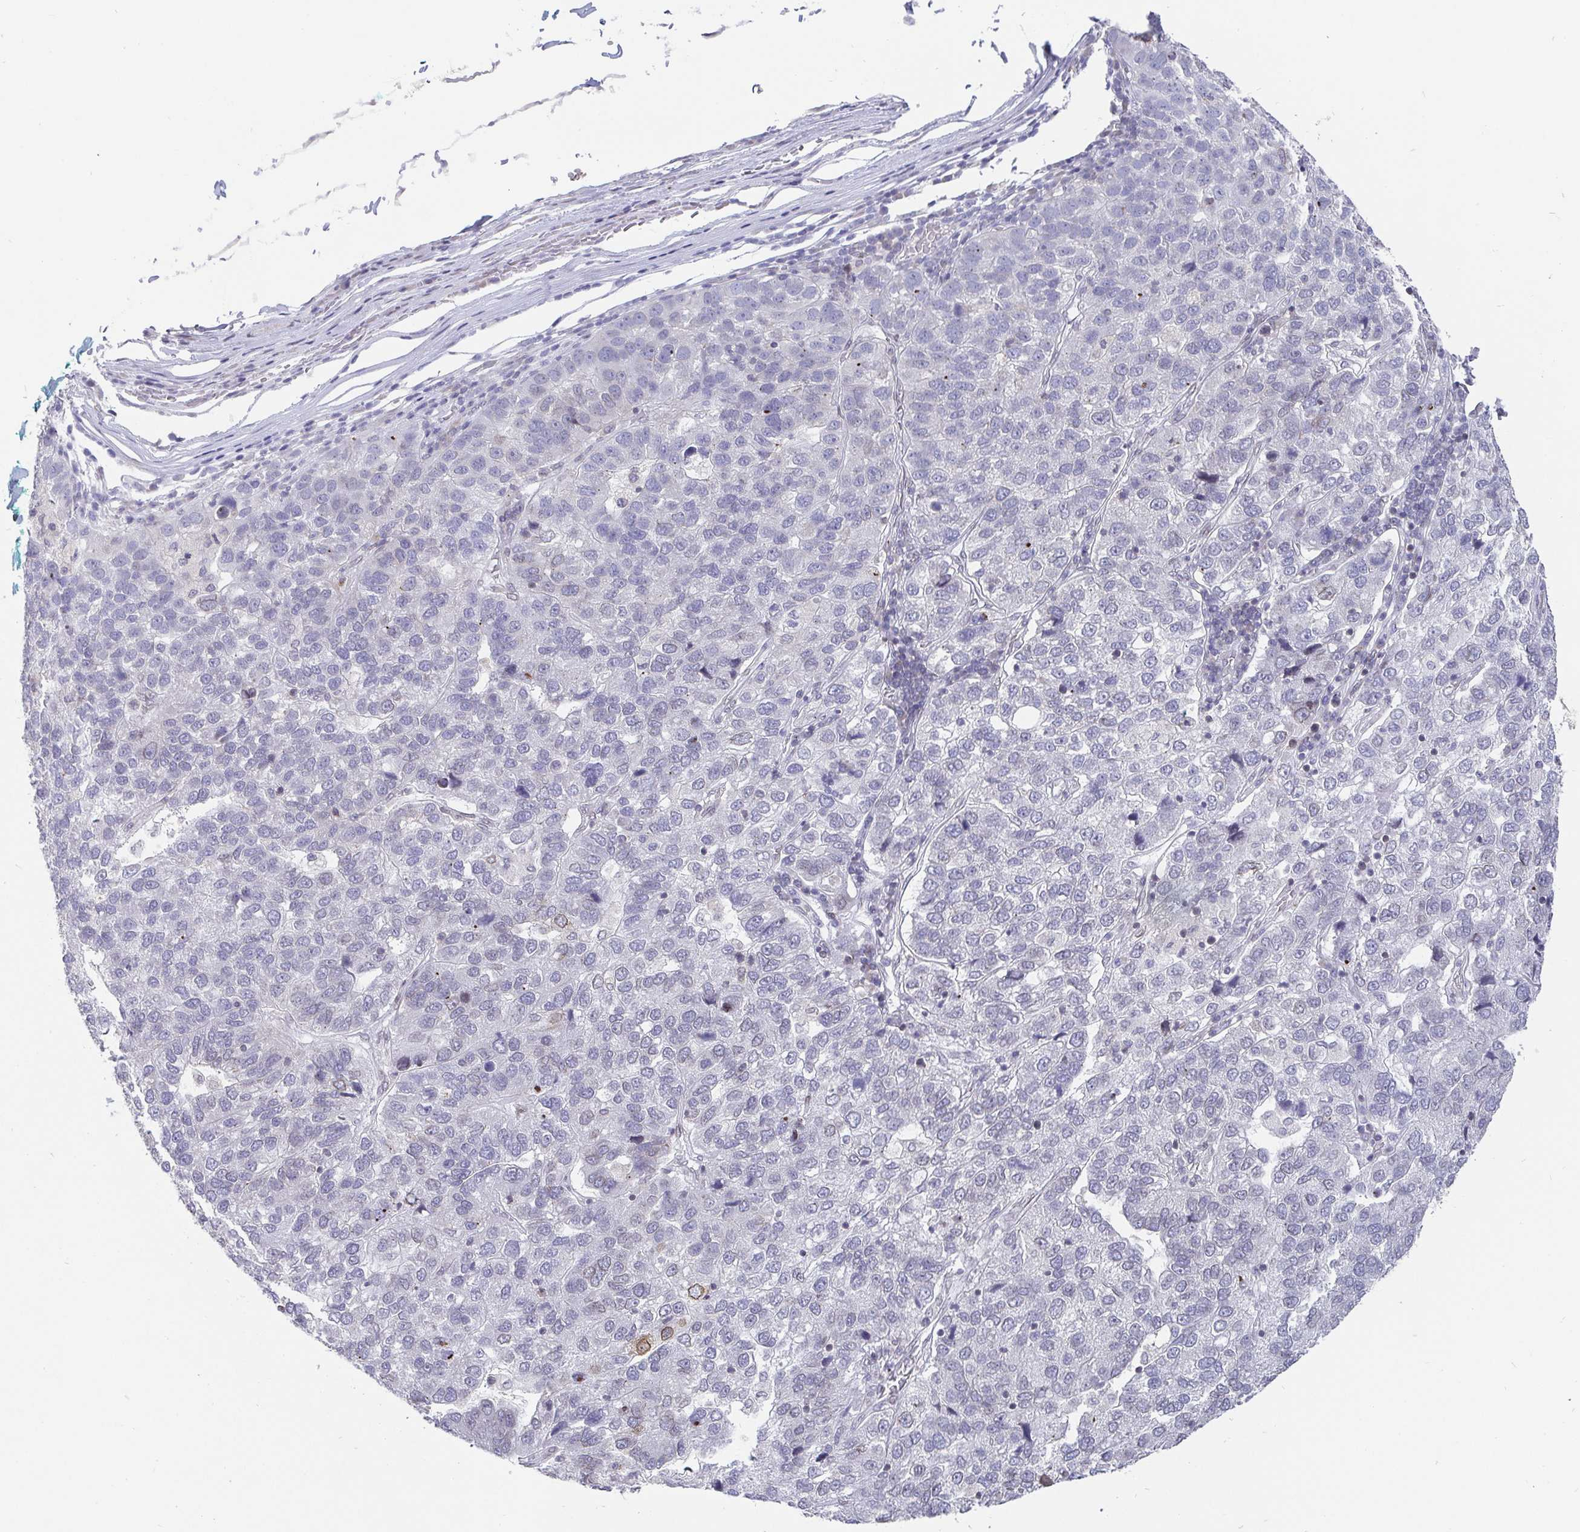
{"staining": {"intensity": "negative", "quantity": "none", "location": "none"}, "tissue": "pancreatic cancer", "cell_type": "Tumor cells", "image_type": "cancer", "snomed": [{"axis": "morphology", "description": "Adenocarcinoma, NOS"}, {"axis": "topography", "description": "Pancreas"}], "caption": "Immunohistochemistry (IHC) micrograph of neoplastic tissue: pancreatic adenocarcinoma stained with DAB (3,3'-diaminobenzidine) shows no significant protein staining in tumor cells.", "gene": "EMD", "patient": {"sex": "female", "age": 61}}